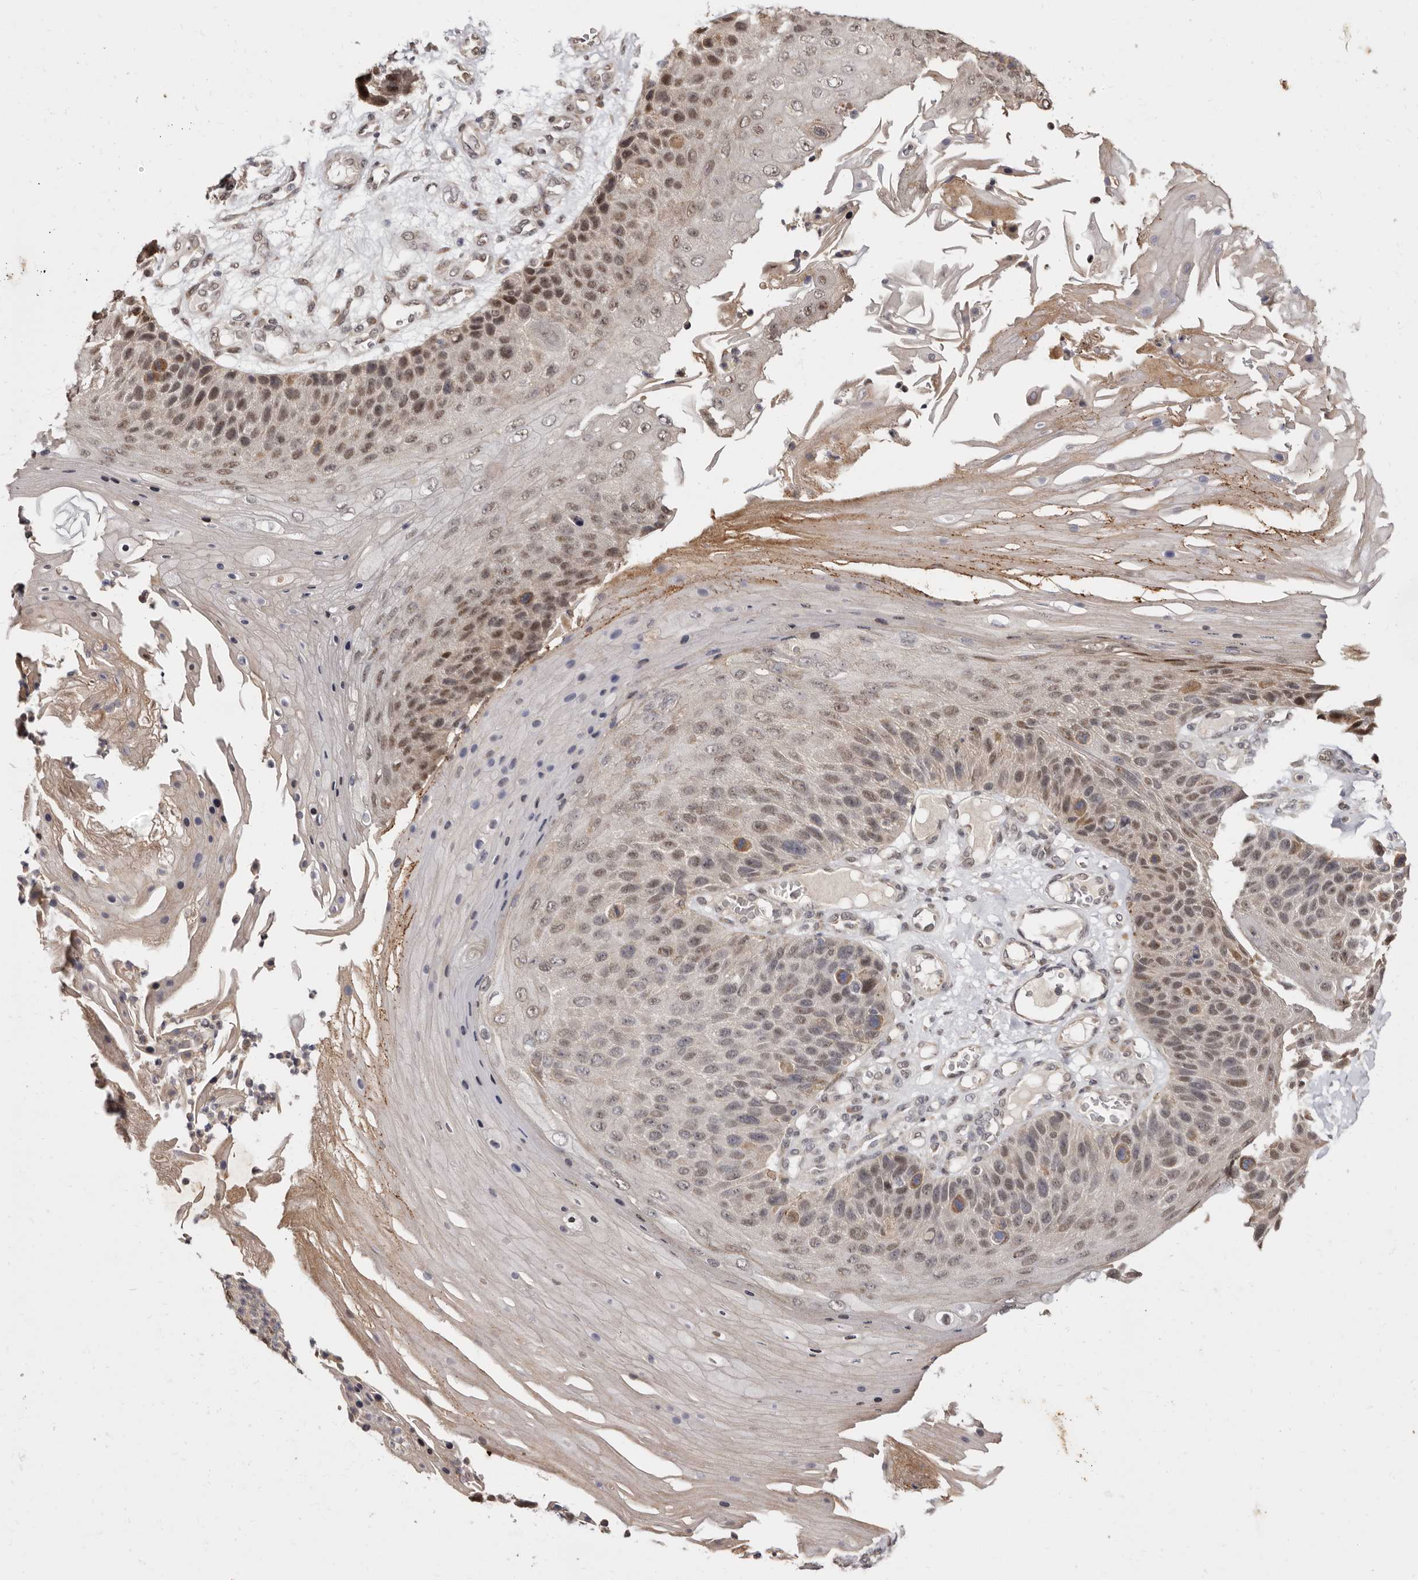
{"staining": {"intensity": "moderate", "quantity": "25%-75%", "location": "nuclear"}, "tissue": "skin cancer", "cell_type": "Tumor cells", "image_type": "cancer", "snomed": [{"axis": "morphology", "description": "Squamous cell carcinoma, NOS"}, {"axis": "topography", "description": "Skin"}], "caption": "Skin squamous cell carcinoma stained for a protein shows moderate nuclear positivity in tumor cells.", "gene": "ZNF326", "patient": {"sex": "female", "age": 88}}